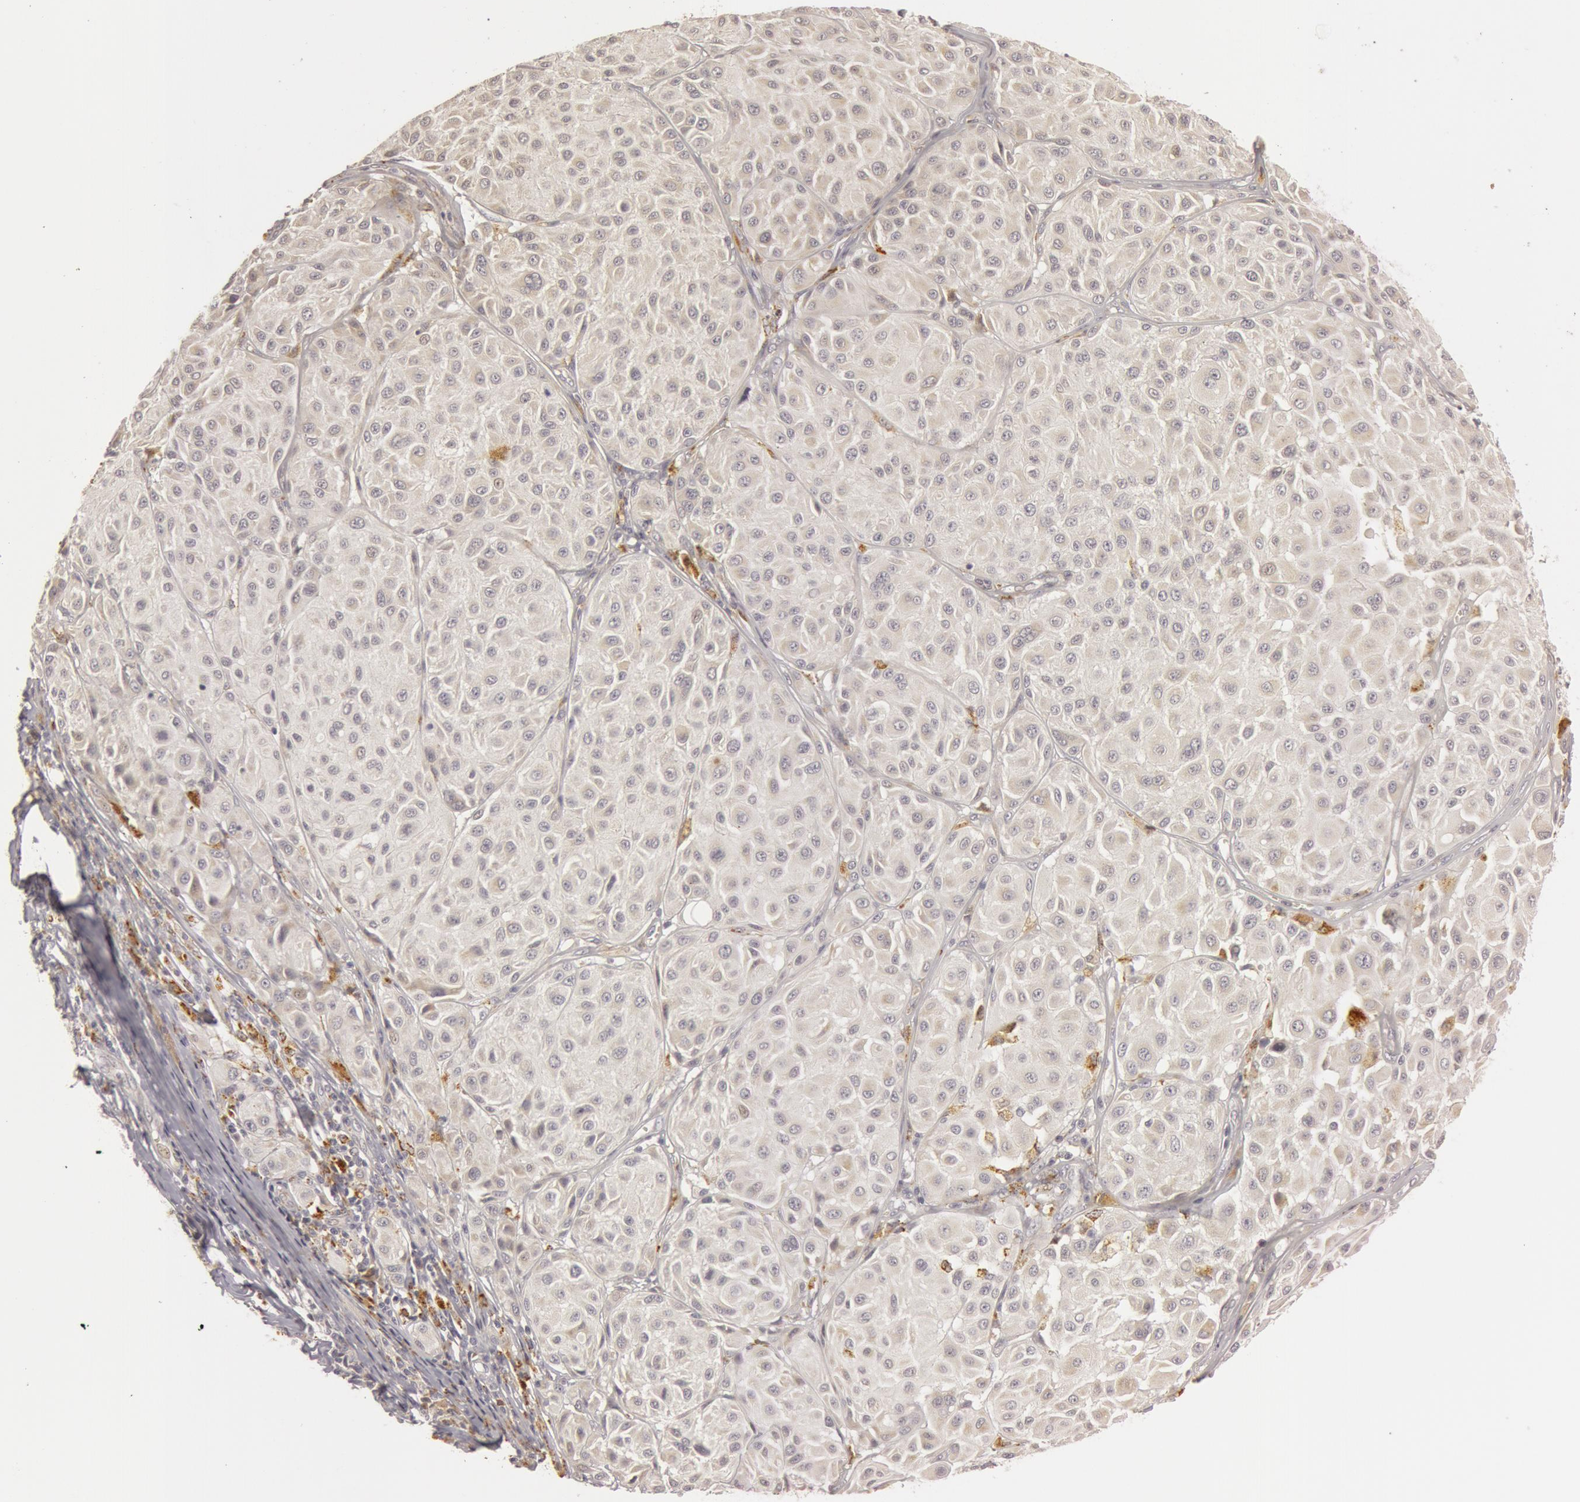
{"staining": {"intensity": "weak", "quantity": ">75%", "location": "cytoplasmic/membranous"}, "tissue": "melanoma", "cell_type": "Tumor cells", "image_type": "cancer", "snomed": [{"axis": "morphology", "description": "Malignant melanoma, NOS"}, {"axis": "topography", "description": "Skin"}], "caption": "Malignant melanoma was stained to show a protein in brown. There is low levels of weak cytoplasmic/membranous staining in approximately >75% of tumor cells.", "gene": "C7", "patient": {"sex": "male", "age": 36}}